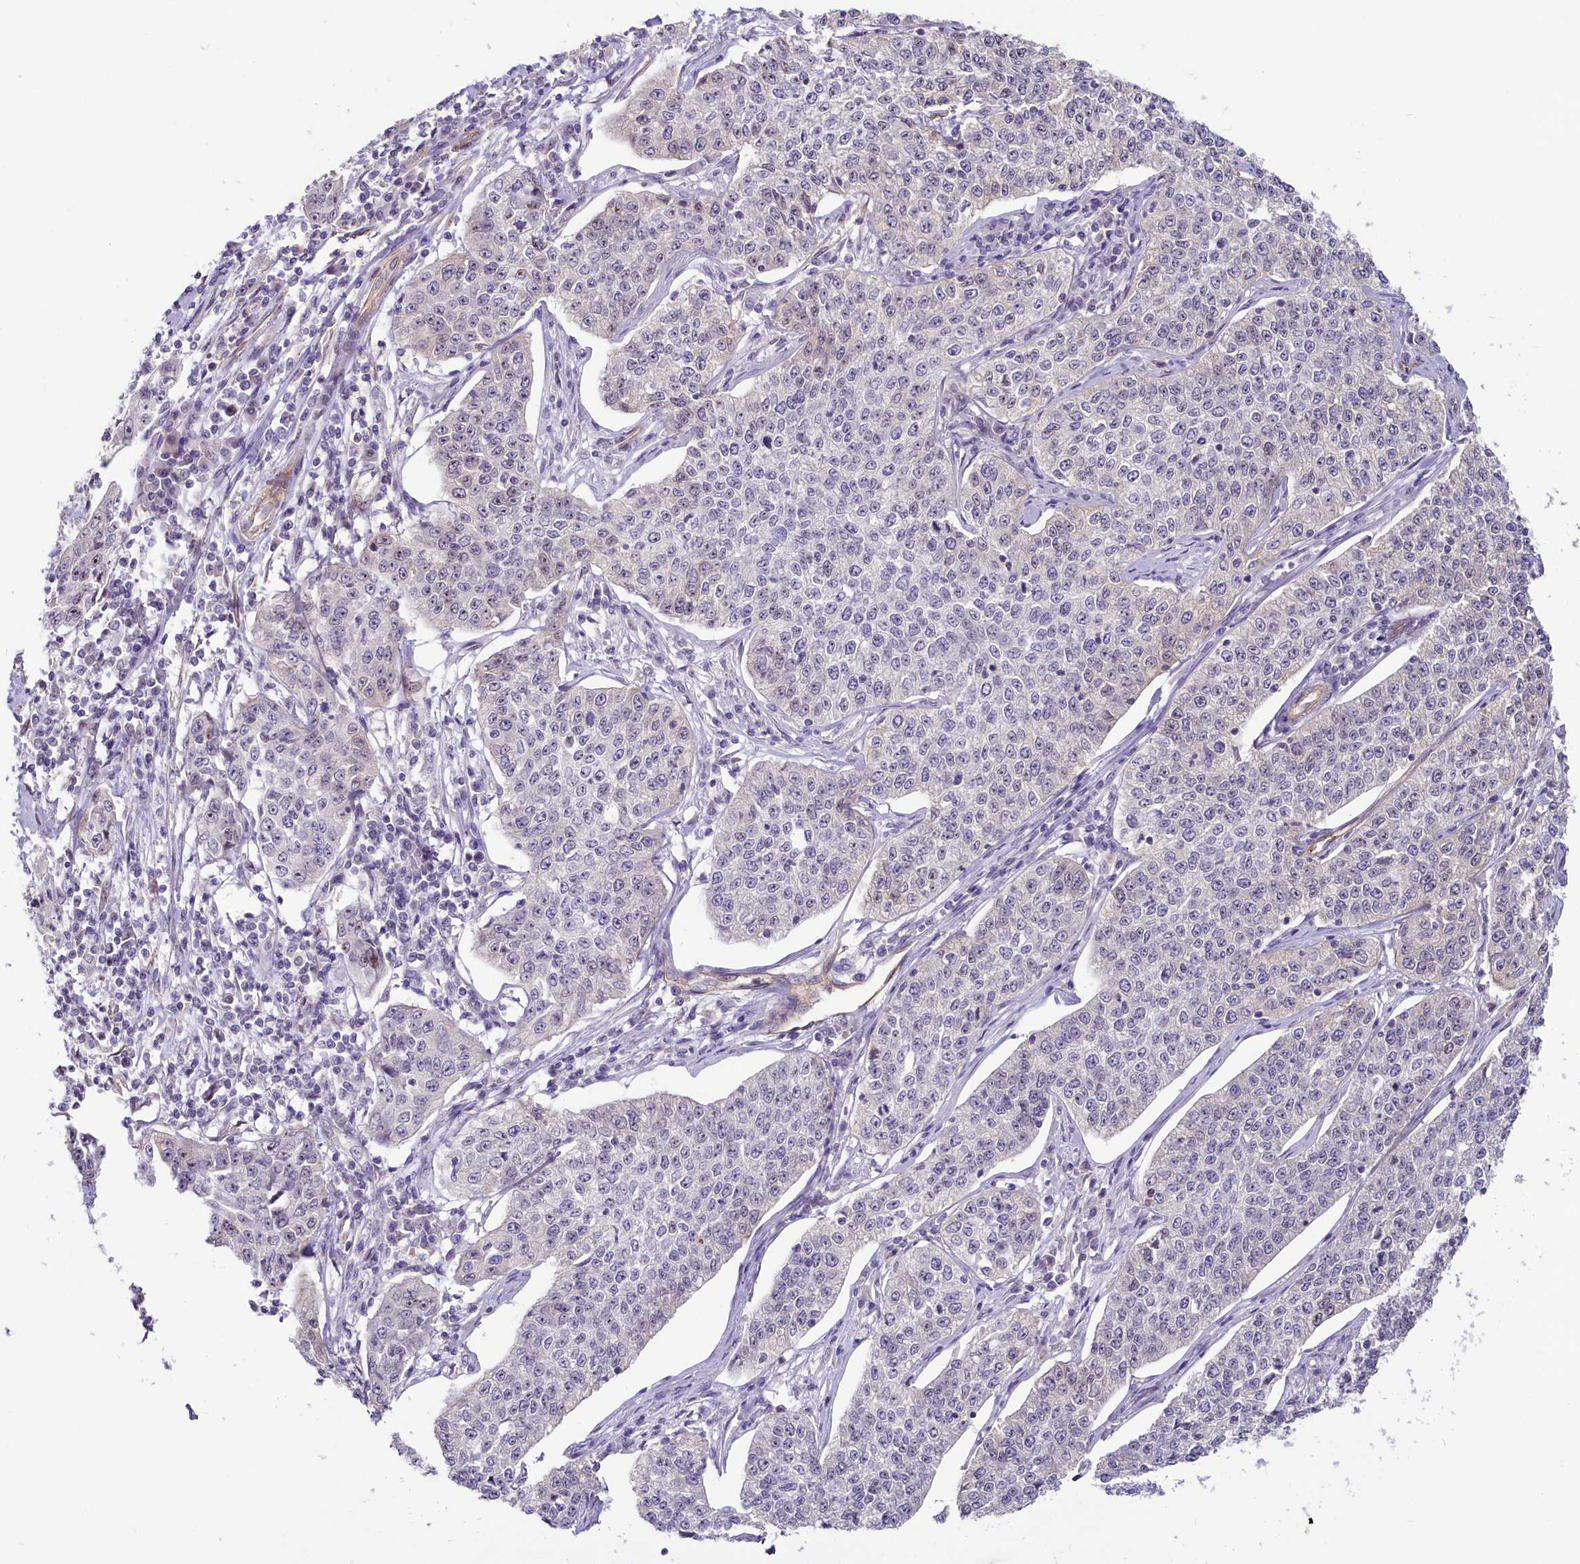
{"staining": {"intensity": "negative", "quantity": "none", "location": "none"}, "tissue": "cervical cancer", "cell_type": "Tumor cells", "image_type": "cancer", "snomed": [{"axis": "morphology", "description": "Squamous cell carcinoma, NOS"}, {"axis": "topography", "description": "Cervix"}], "caption": "This is an immunohistochemistry image of squamous cell carcinoma (cervical). There is no positivity in tumor cells.", "gene": "PROCR", "patient": {"sex": "female", "age": 35}}